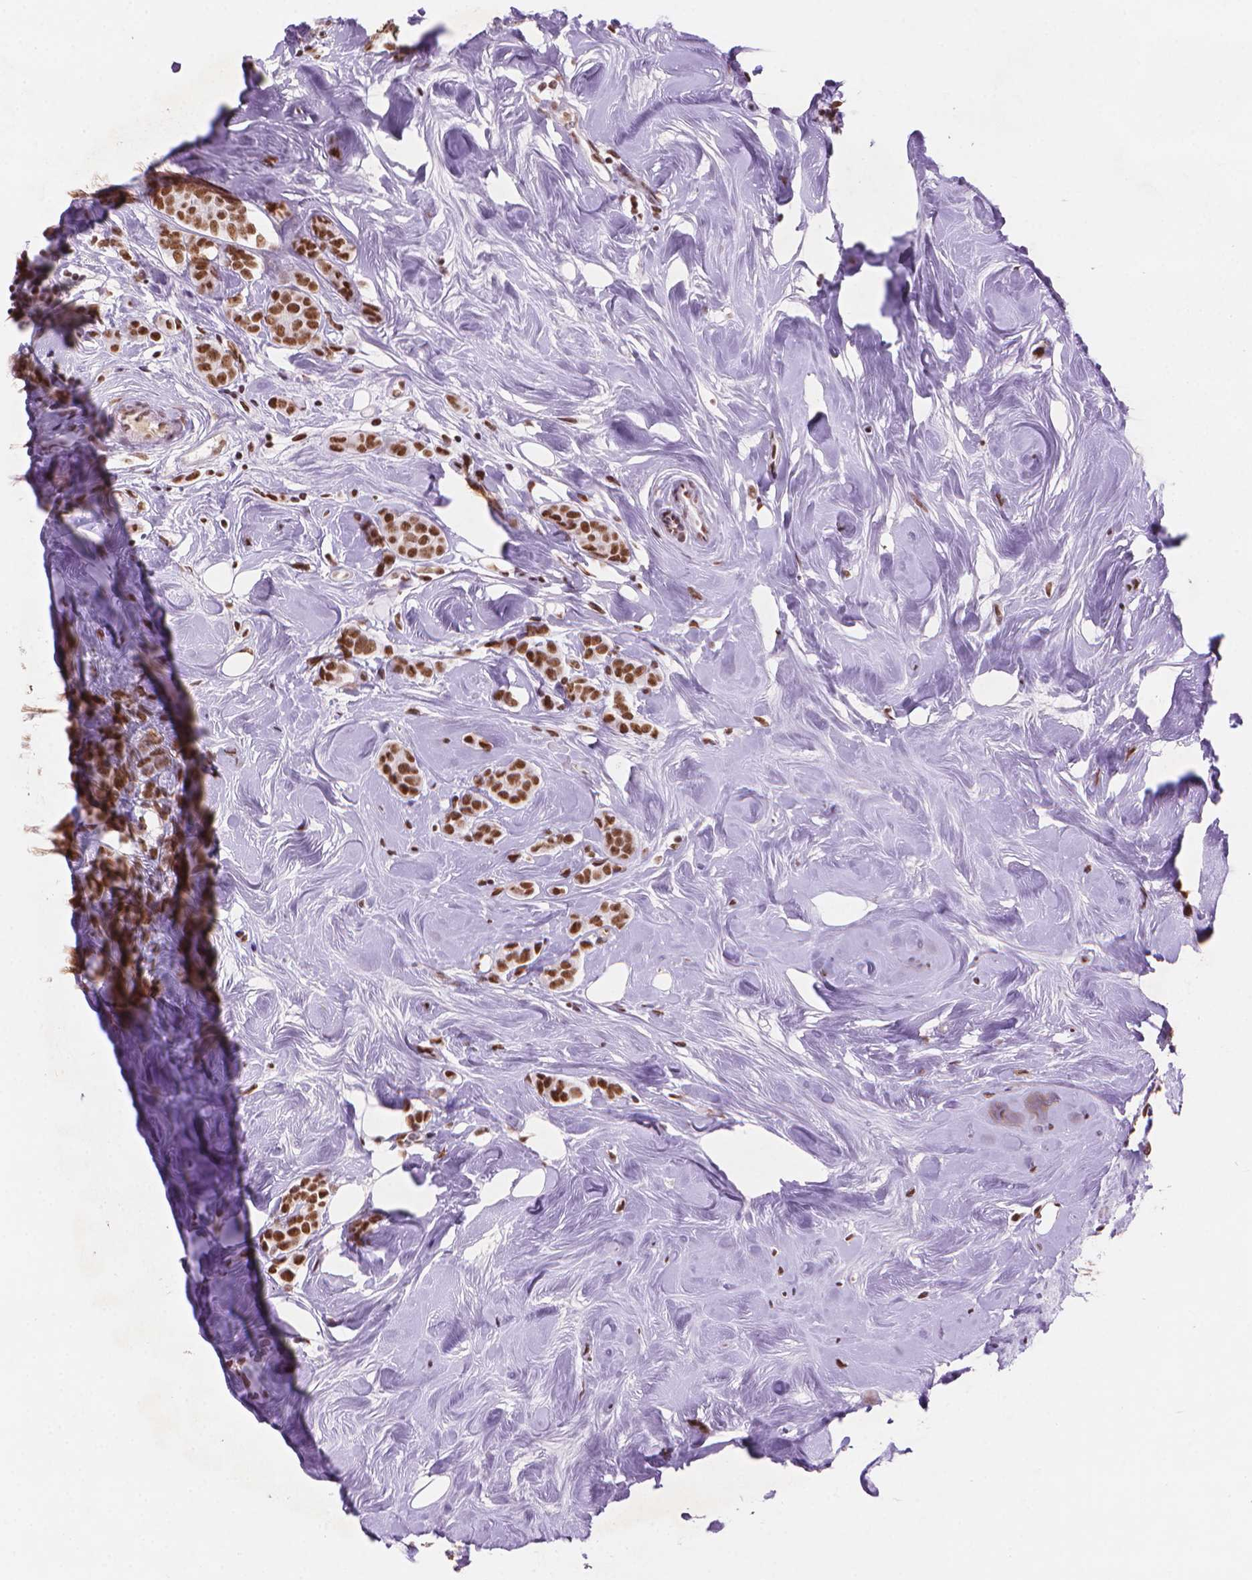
{"staining": {"intensity": "strong", "quantity": ">75%", "location": "nuclear"}, "tissue": "breast cancer", "cell_type": "Tumor cells", "image_type": "cancer", "snomed": [{"axis": "morphology", "description": "Lobular carcinoma"}, {"axis": "topography", "description": "Breast"}], "caption": "The immunohistochemical stain shows strong nuclear expression in tumor cells of lobular carcinoma (breast) tissue.", "gene": "RPA4", "patient": {"sex": "female", "age": 49}}